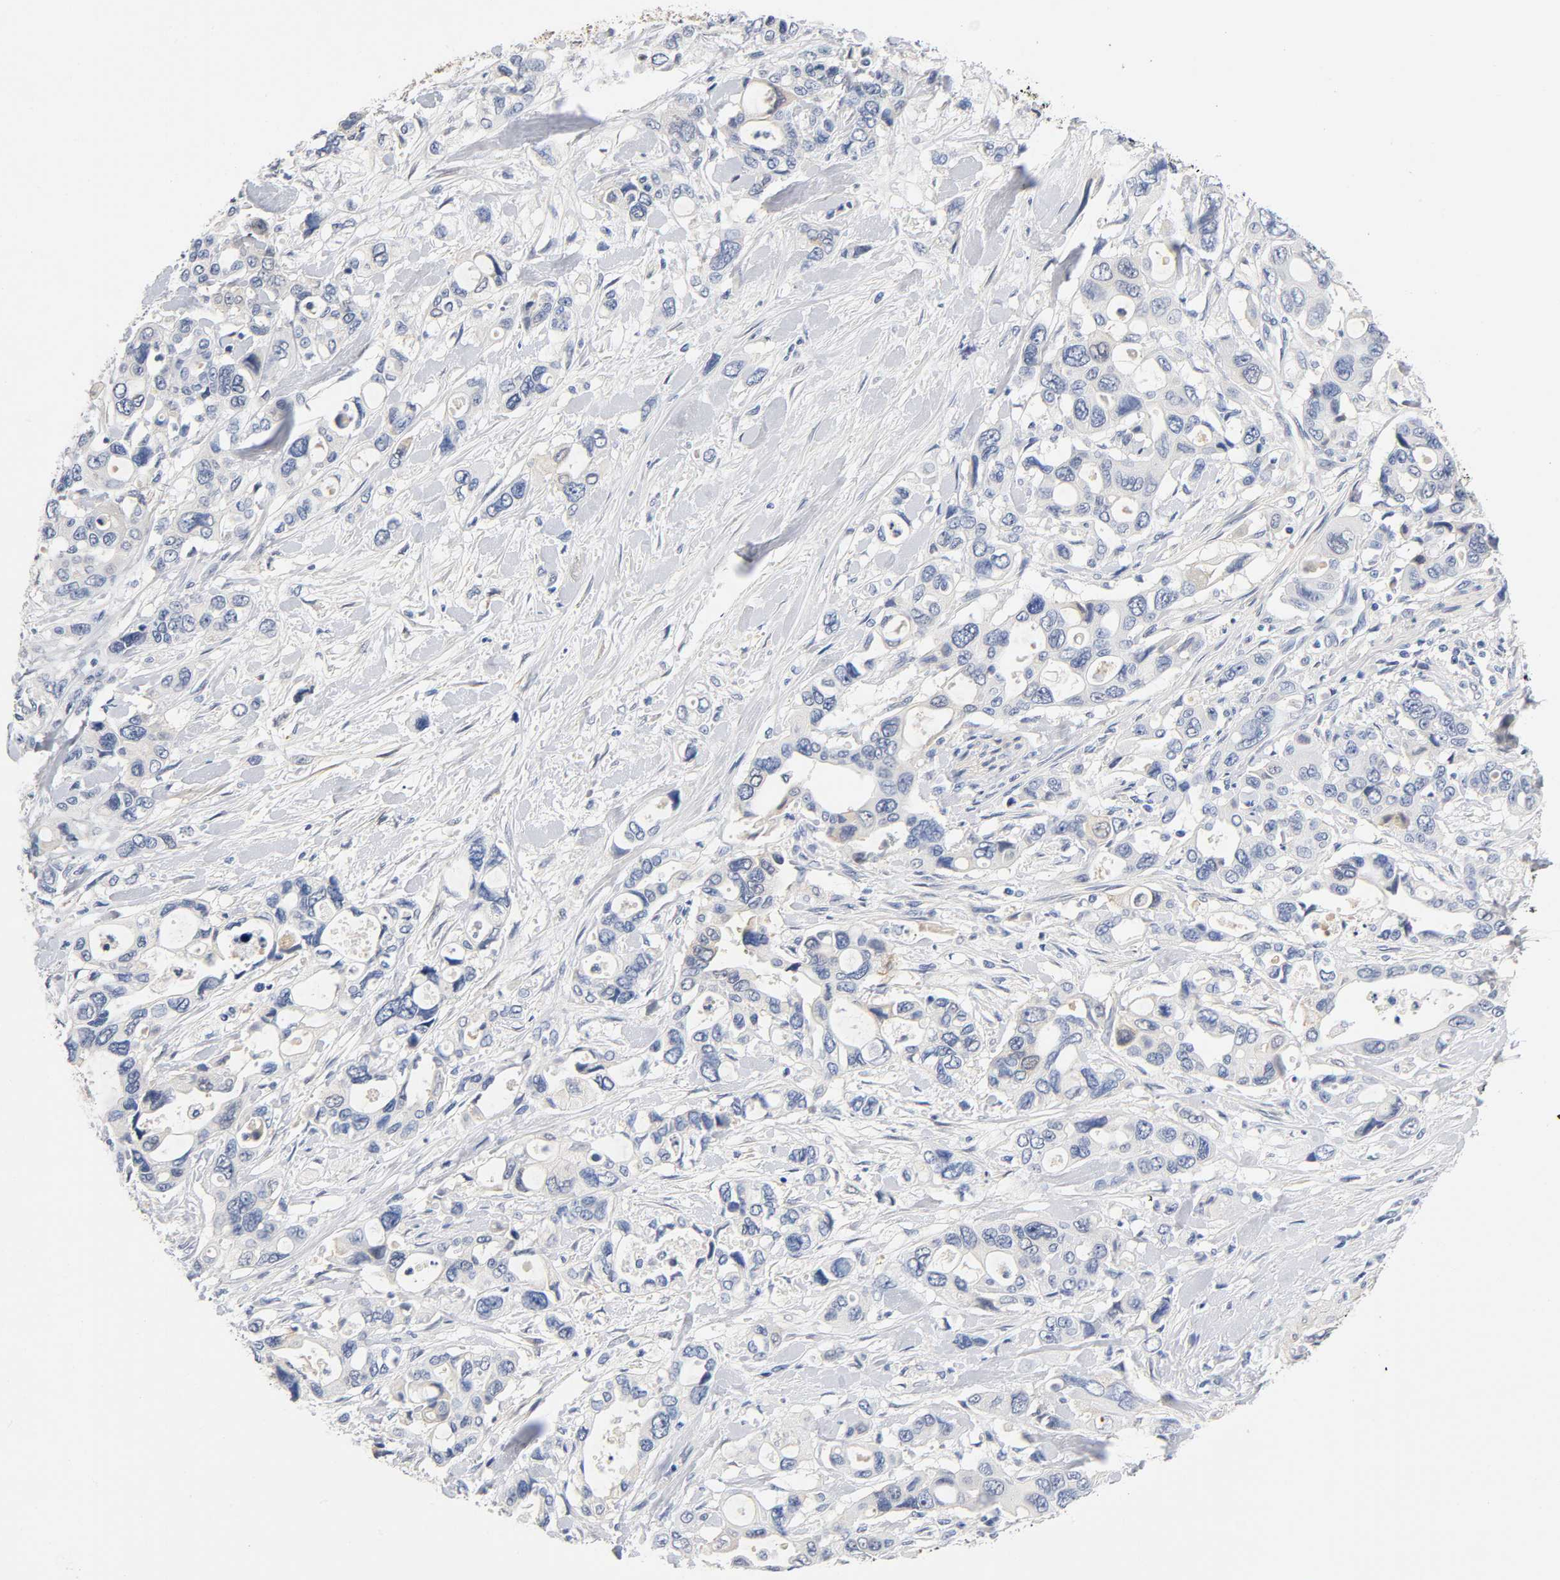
{"staining": {"intensity": "weak", "quantity": "<25%", "location": "cytoplasmic/membranous"}, "tissue": "pancreatic cancer", "cell_type": "Tumor cells", "image_type": "cancer", "snomed": [{"axis": "morphology", "description": "Adenocarcinoma, NOS"}, {"axis": "topography", "description": "Pancreas"}], "caption": "IHC of pancreatic cancer (adenocarcinoma) displays no positivity in tumor cells. Brightfield microscopy of immunohistochemistry (IHC) stained with DAB (brown) and hematoxylin (blue), captured at high magnification.", "gene": "TNC", "patient": {"sex": "male", "age": 46}}